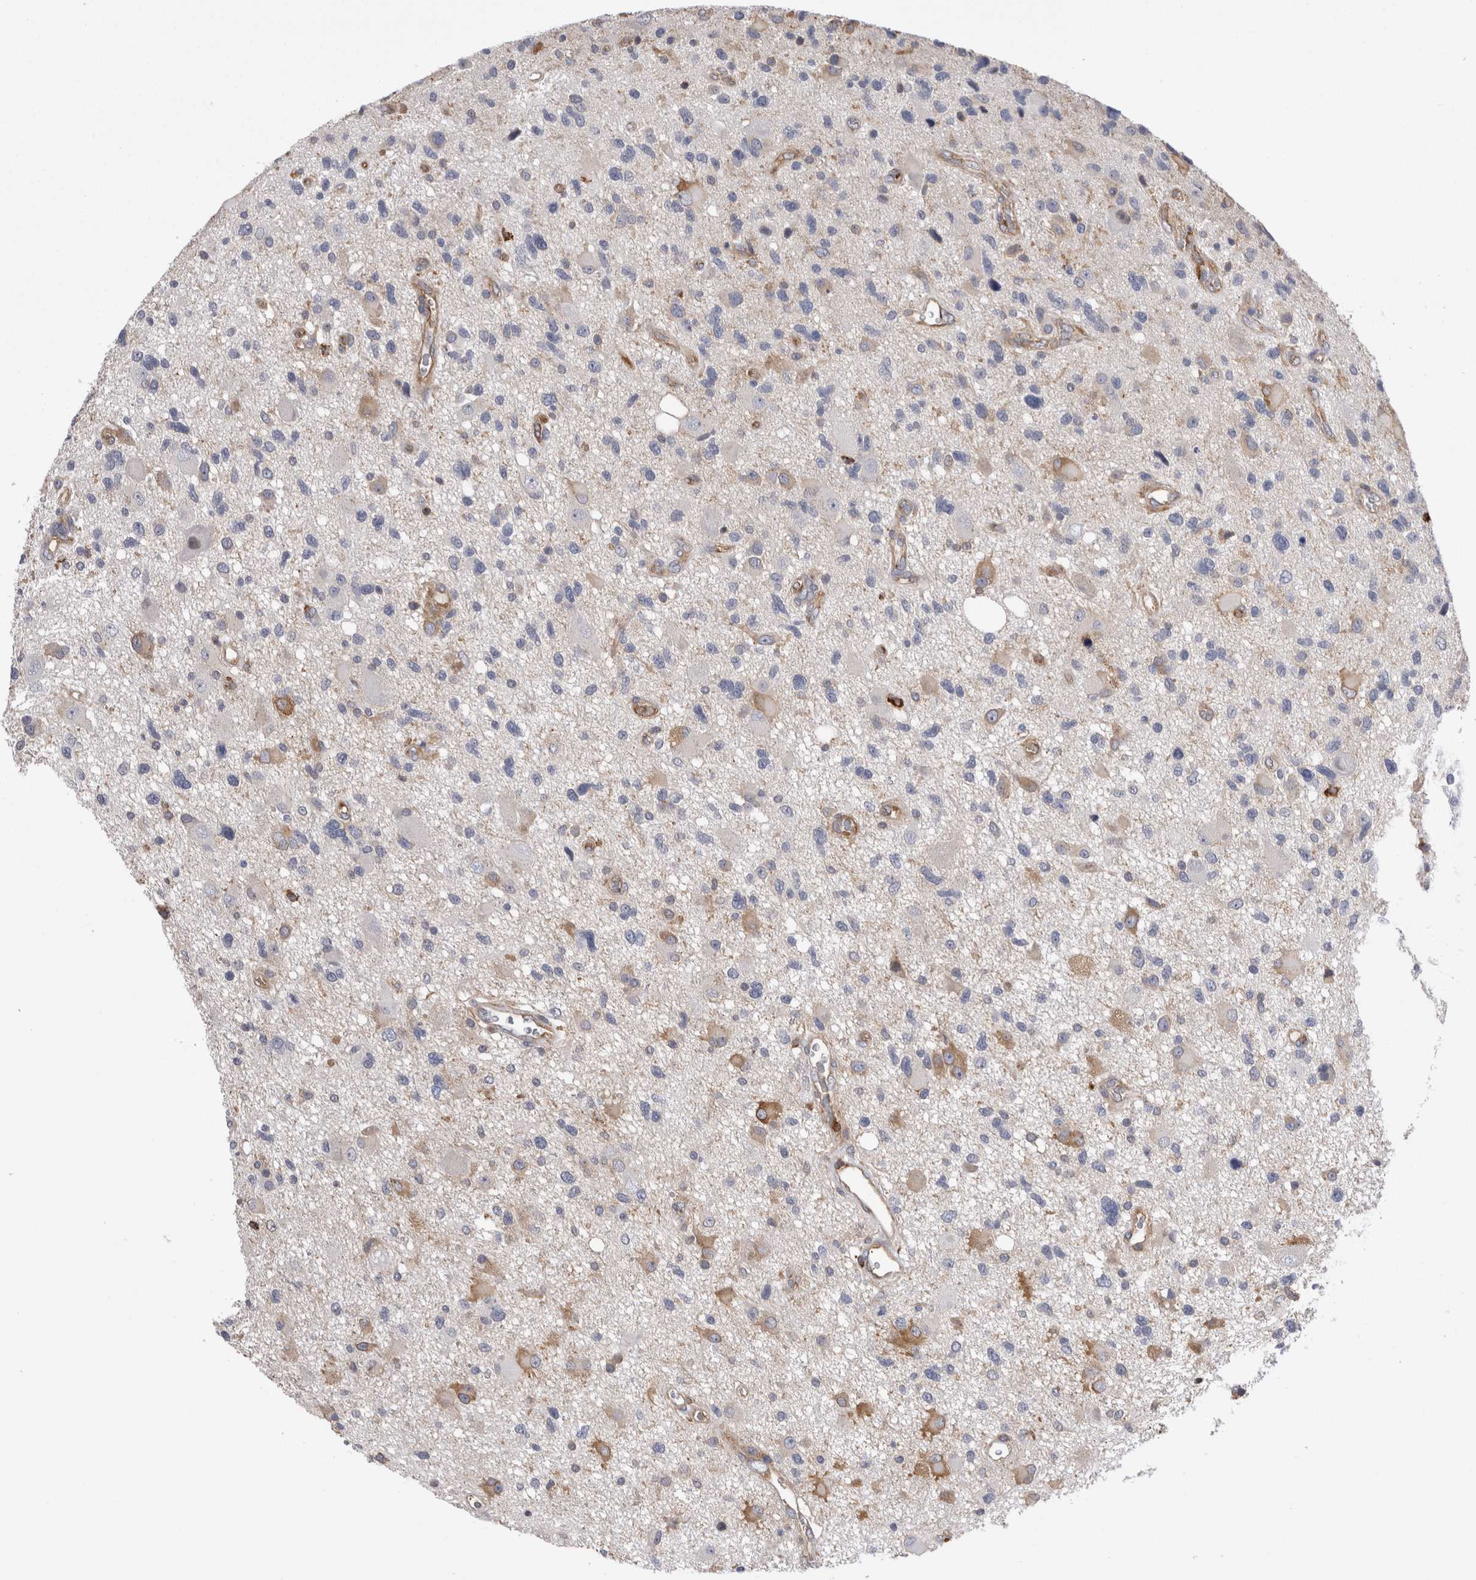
{"staining": {"intensity": "moderate", "quantity": "<25%", "location": "cytoplasmic/membranous"}, "tissue": "glioma", "cell_type": "Tumor cells", "image_type": "cancer", "snomed": [{"axis": "morphology", "description": "Glioma, malignant, High grade"}, {"axis": "topography", "description": "Brain"}], "caption": "Human malignant glioma (high-grade) stained with a brown dye shows moderate cytoplasmic/membranous positive staining in approximately <25% of tumor cells.", "gene": "RAB11FIP1", "patient": {"sex": "male", "age": 33}}